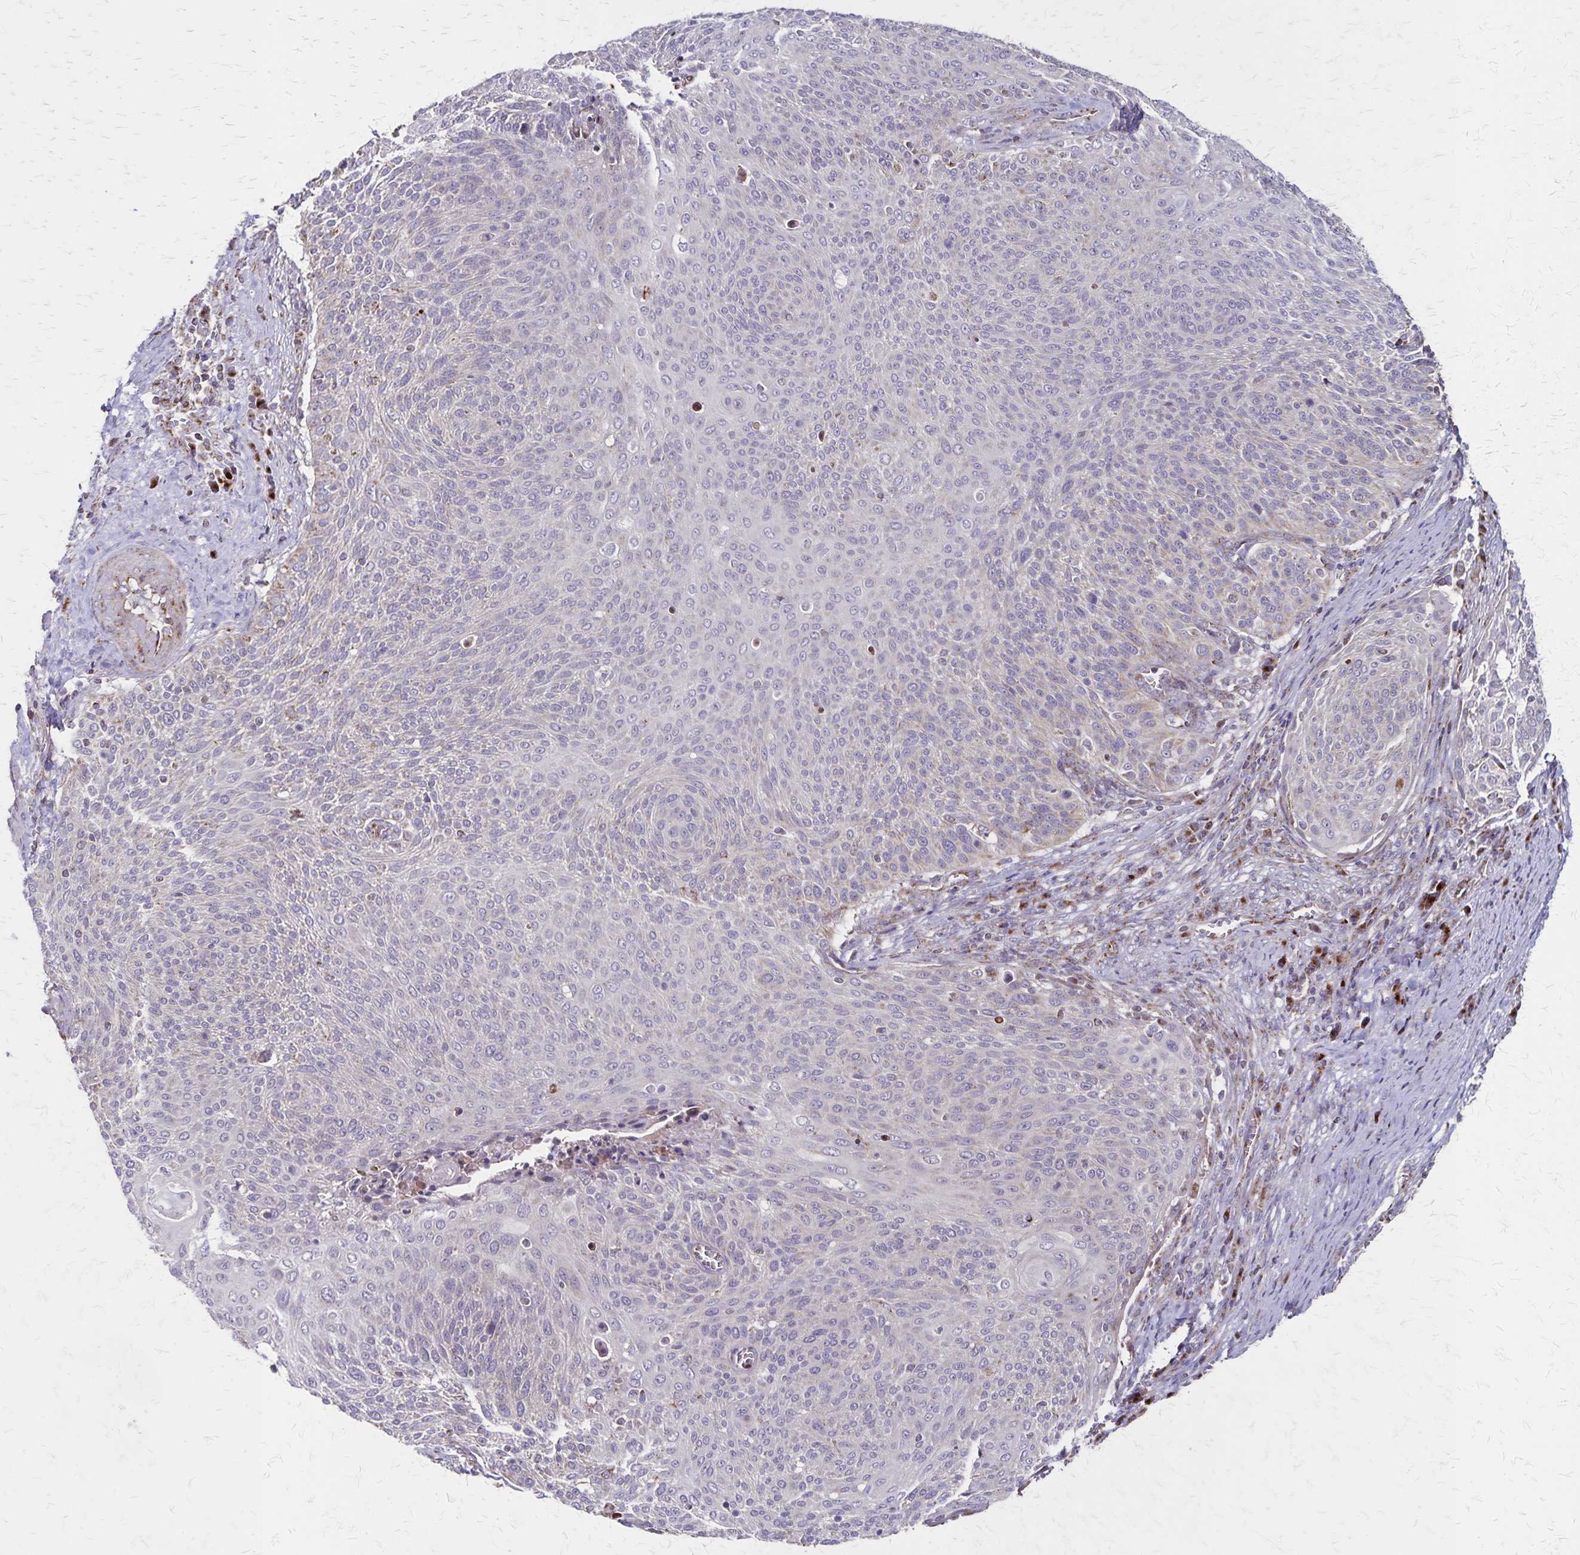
{"staining": {"intensity": "negative", "quantity": "none", "location": "none"}, "tissue": "cervical cancer", "cell_type": "Tumor cells", "image_type": "cancer", "snomed": [{"axis": "morphology", "description": "Squamous cell carcinoma, NOS"}, {"axis": "topography", "description": "Cervix"}], "caption": "IHC of human cervical cancer (squamous cell carcinoma) displays no staining in tumor cells.", "gene": "NFS1", "patient": {"sex": "female", "age": 31}}